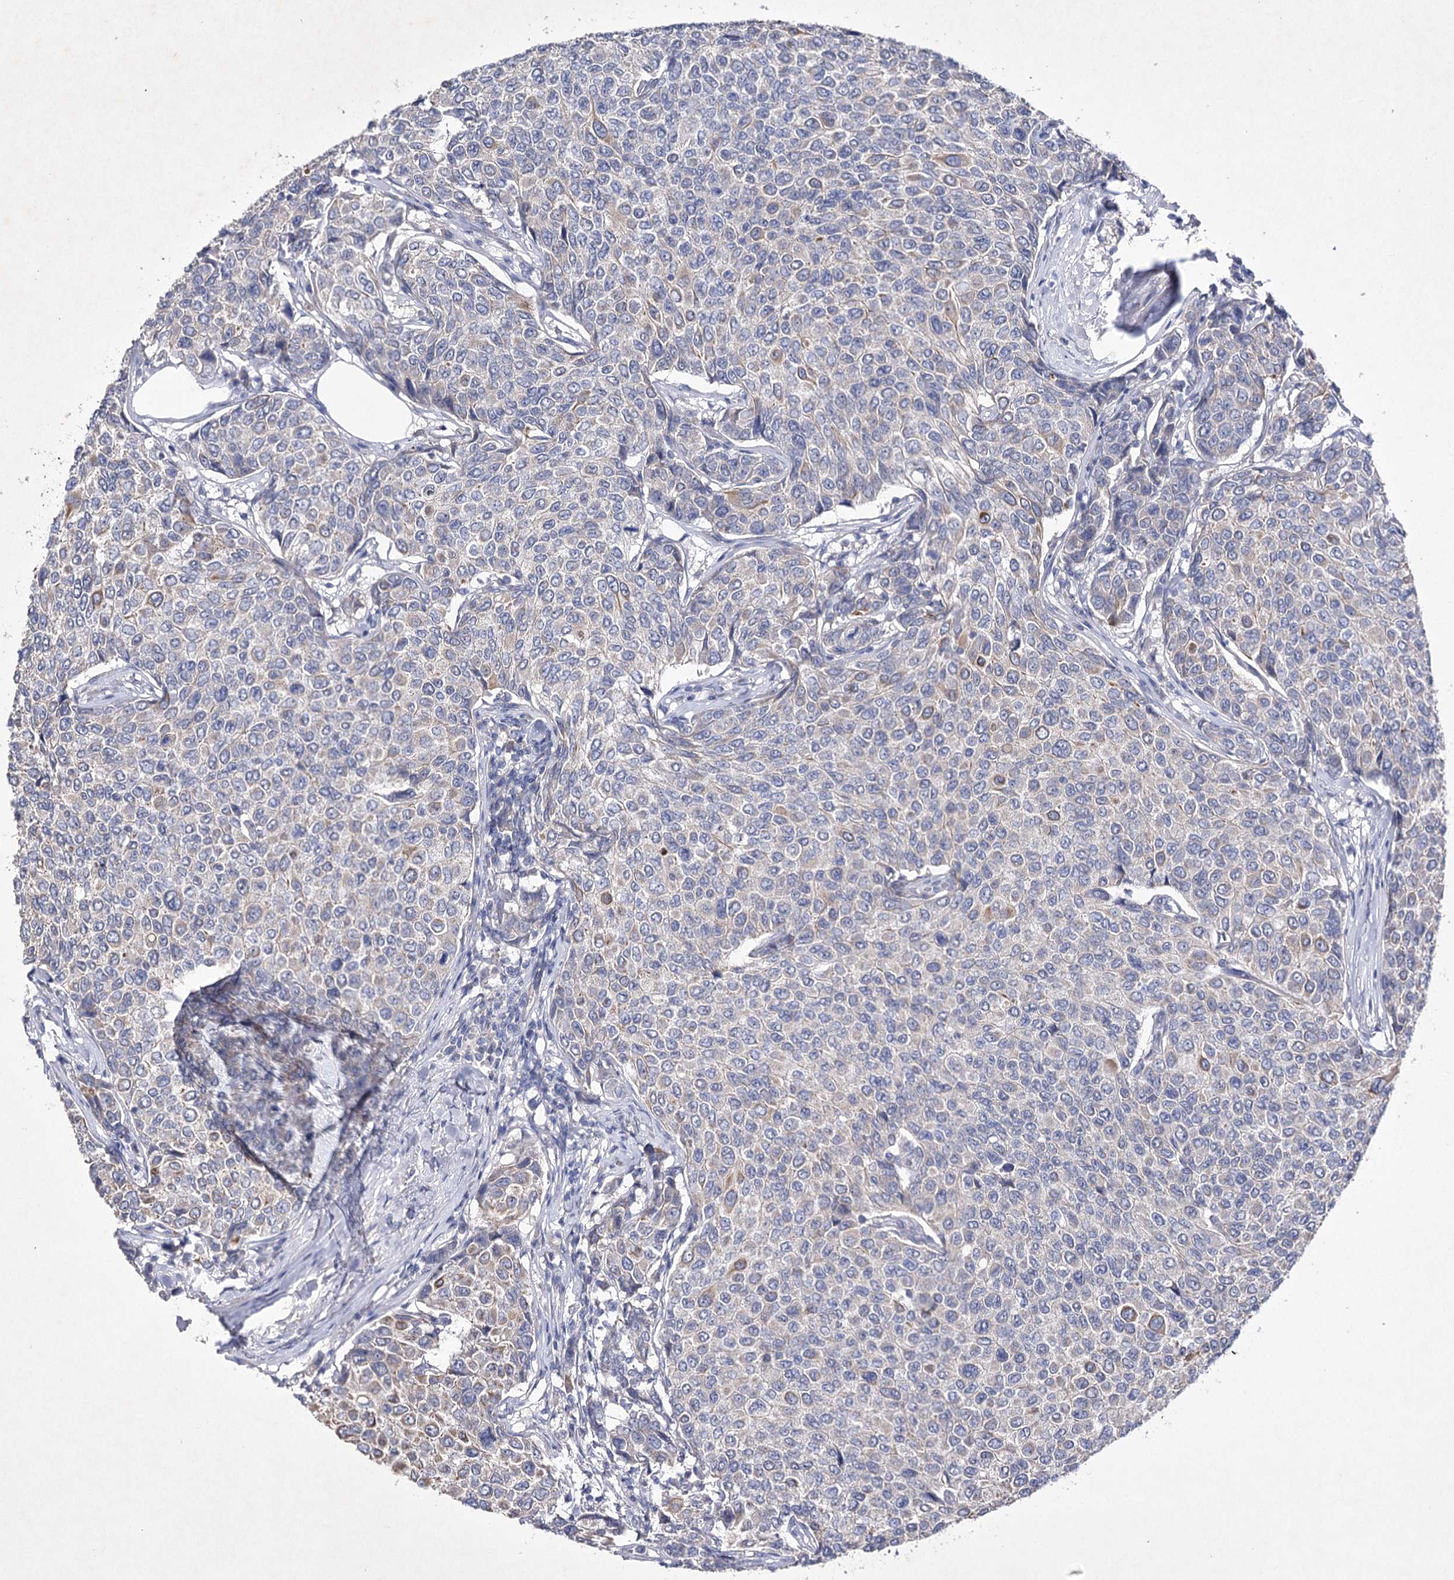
{"staining": {"intensity": "negative", "quantity": "none", "location": "none"}, "tissue": "breast cancer", "cell_type": "Tumor cells", "image_type": "cancer", "snomed": [{"axis": "morphology", "description": "Duct carcinoma"}, {"axis": "topography", "description": "Breast"}], "caption": "There is no significant staining in tumor cells of breast cancer.", "gene": "COX15", "patient": {"sex": "female", "age": 55}}